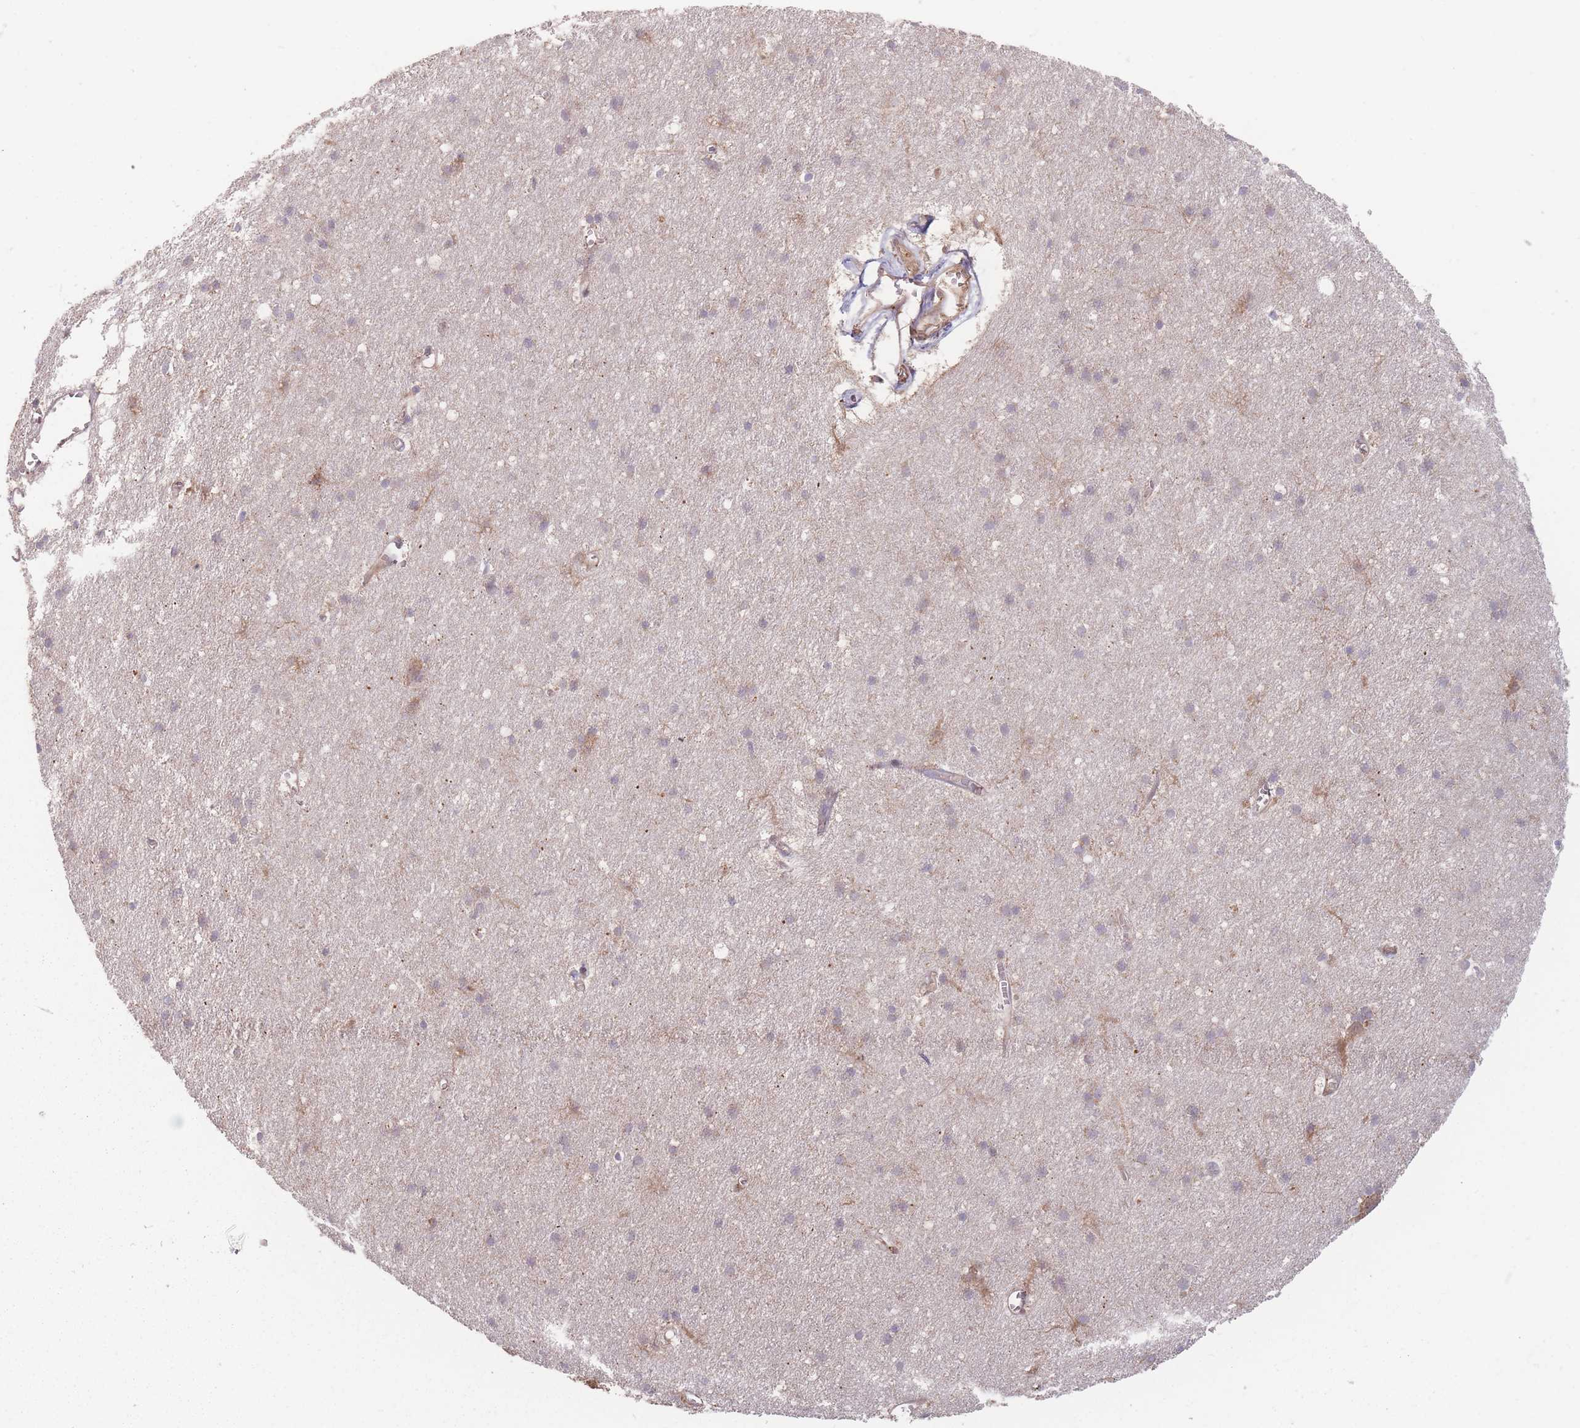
{"staining": {"intensity": "weak", "quantity": "25%-75%", "location": "cytoplasmic/membranous"}, "tissue": "cerebral cortex", "cell_type": "Endothelial cells", "image_type": "normal", "snomed": [{"axis": "morphology", "description": "Normal tissue, NOS"}, {"axis": "topography", "description": "Cerebral cortex"}], "caption": "Immunohistochemistry micrograph of unremarkable cerebral cortex: cerebral cortex stained using immunohistochemistry reveals low levels of weak protein expression localized specifically in the cytoplasmic/membranous of endothelial cells, appearing as a cytoplasmic/membranous brown color.", "gene": "ATP5MGL", "patient": {"sex": "male", "age": 54}}